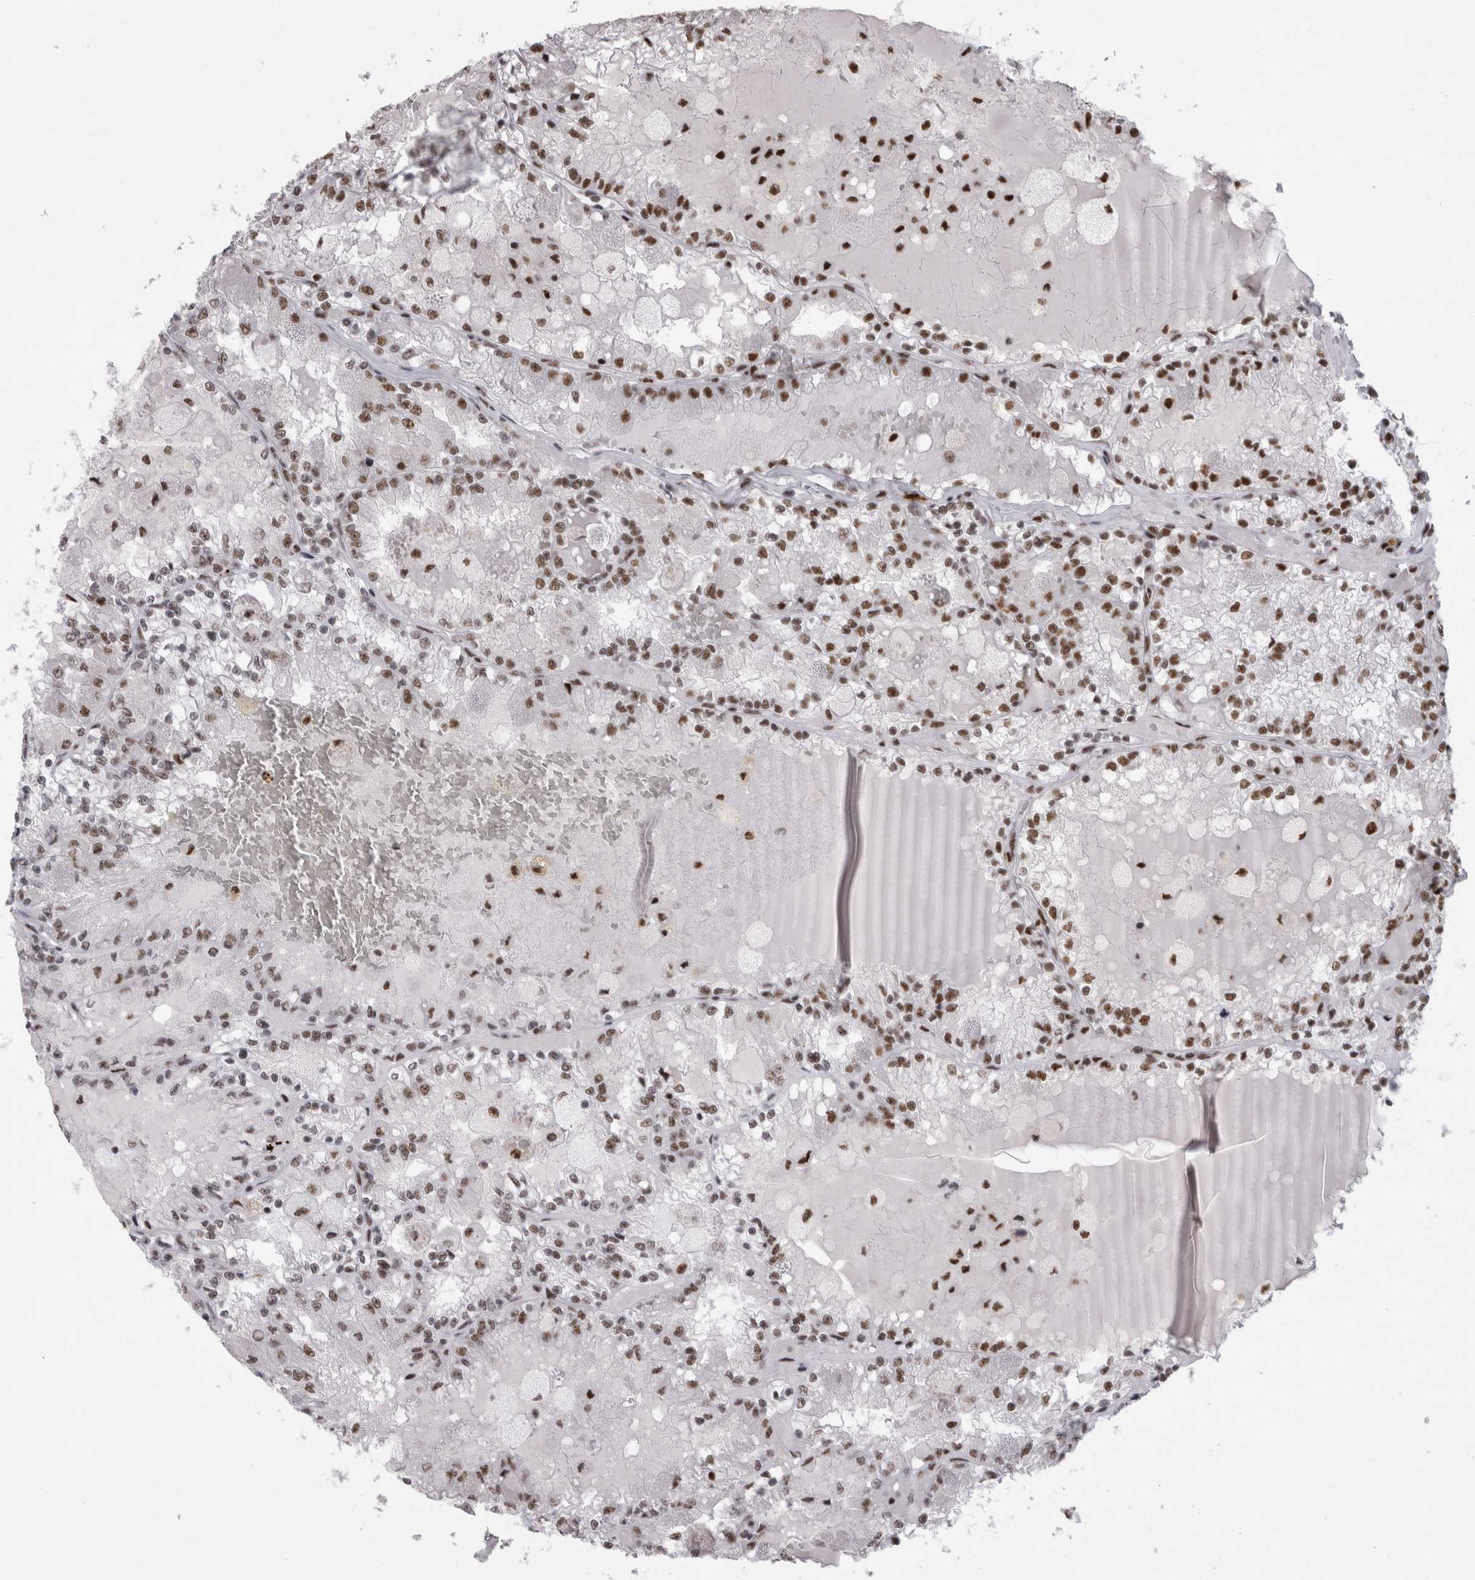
{"staining": {"intensity": "strong", "quantity": ">75%", "location": "nuclear"}, "tissue": "renal cancer", "cell_type": "Tumor cells", "image_type": "cancer", "snomed": [{"axis": "morphology", "description": "Adenocarcinoma, NOS"}, {"axis": "topography", "description": "Kidney"}], "caption": "Immunohistochemistry (IHC) micrograph of adenocarcinoma (renal) stained for a protein (brown), which reveals high levels of strong nuclear staining in about >75% of tumor cells.", "gene": "SNRNP40", "patient": {"sex": "female", "age": 56}}